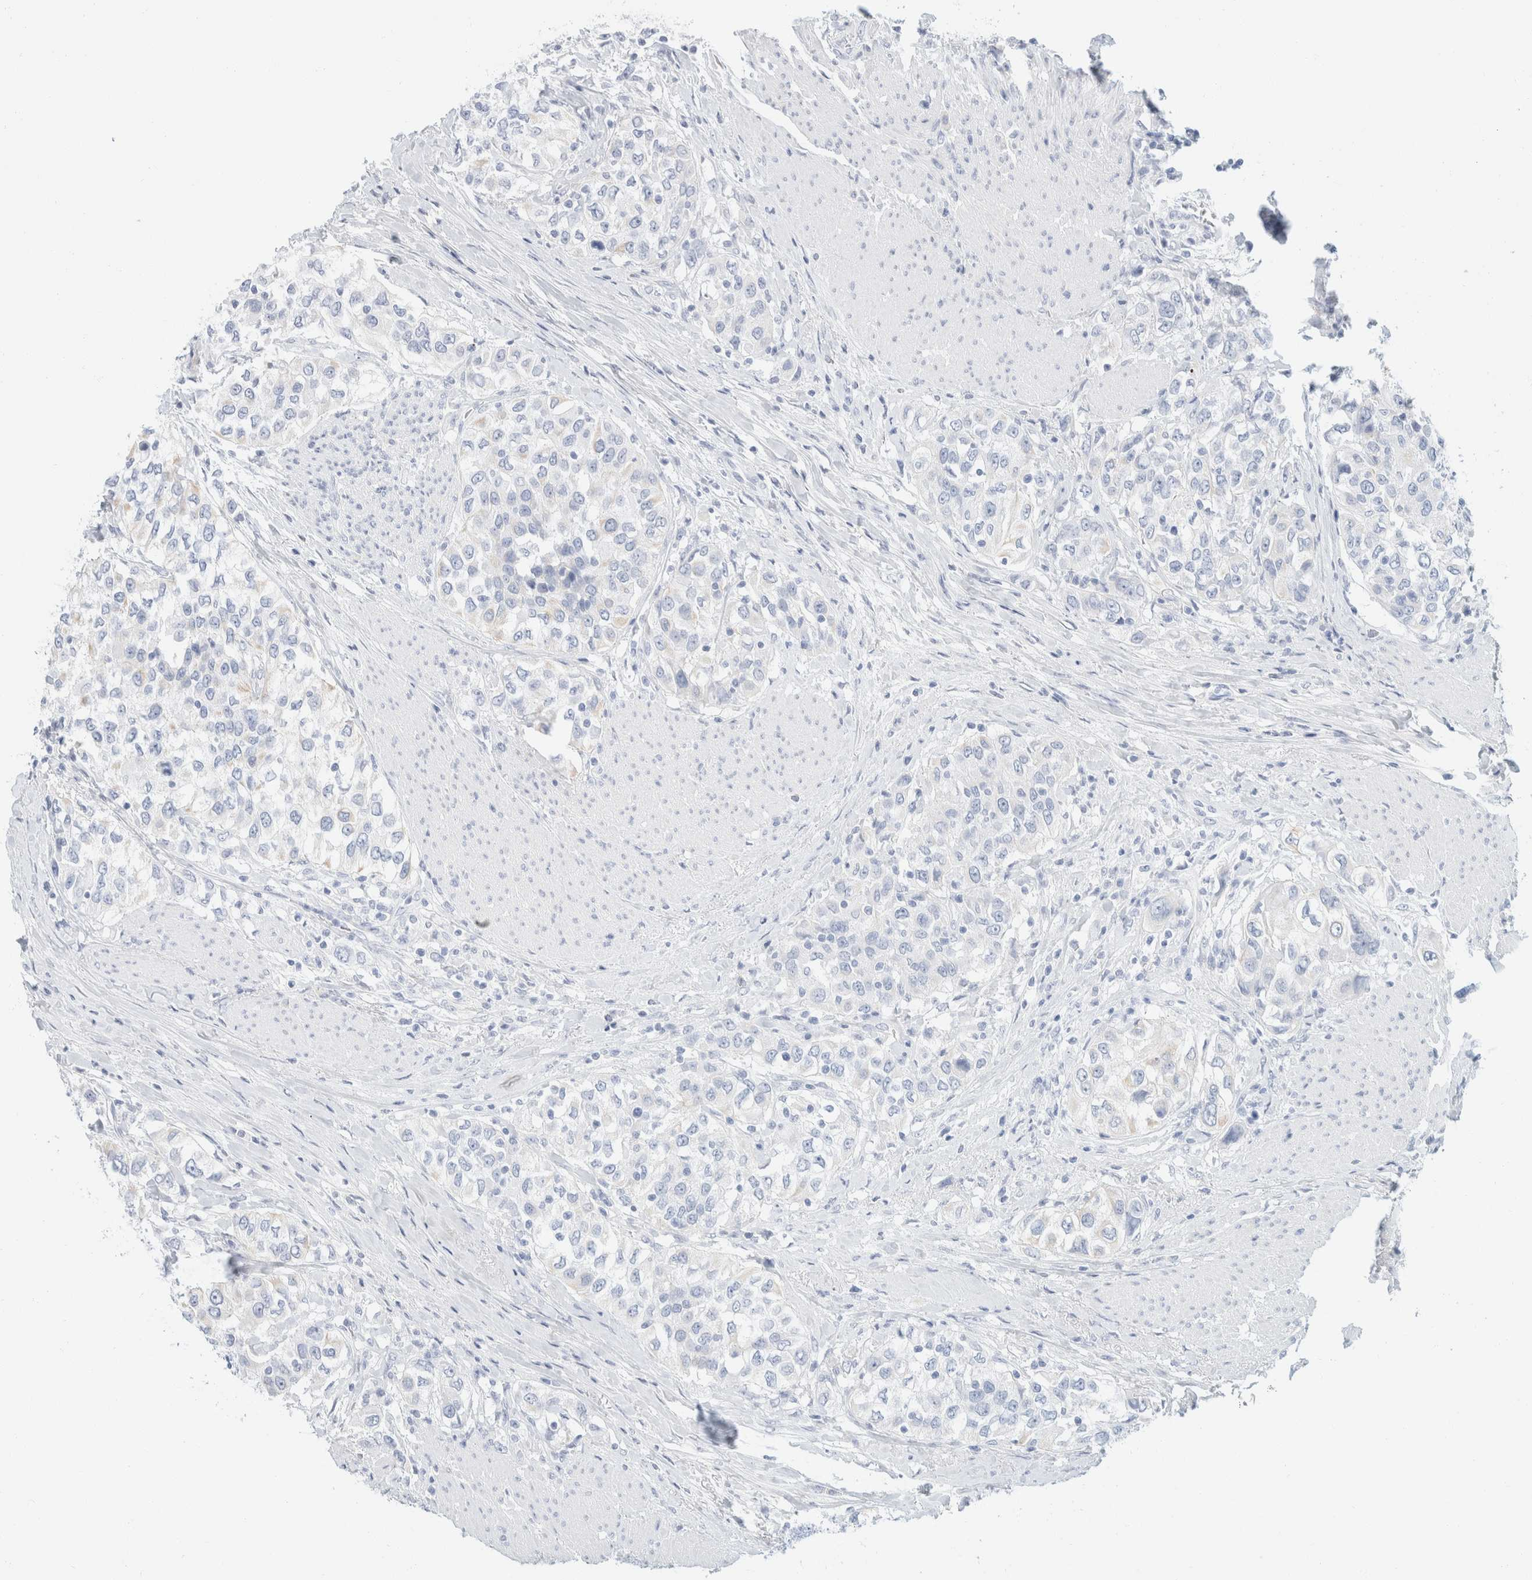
{"staining": {"intensity": "negative", "quantity": "none", "location": "none"}, "tissue": "urothelial cancer", "cell_type": "Tumor cells", "image_type": "cancer", "snomed": [{"axis": "morphology", "description": "Urothelial carcinoma, High grade"}, {"axis": "topography", "description": "Urinary bladder"}], "caption": "Tumor cells are negative for protein expression in human urothelial cancer.", "gene": "KRT20", "patient": {"sex": "female", "age": 80}}